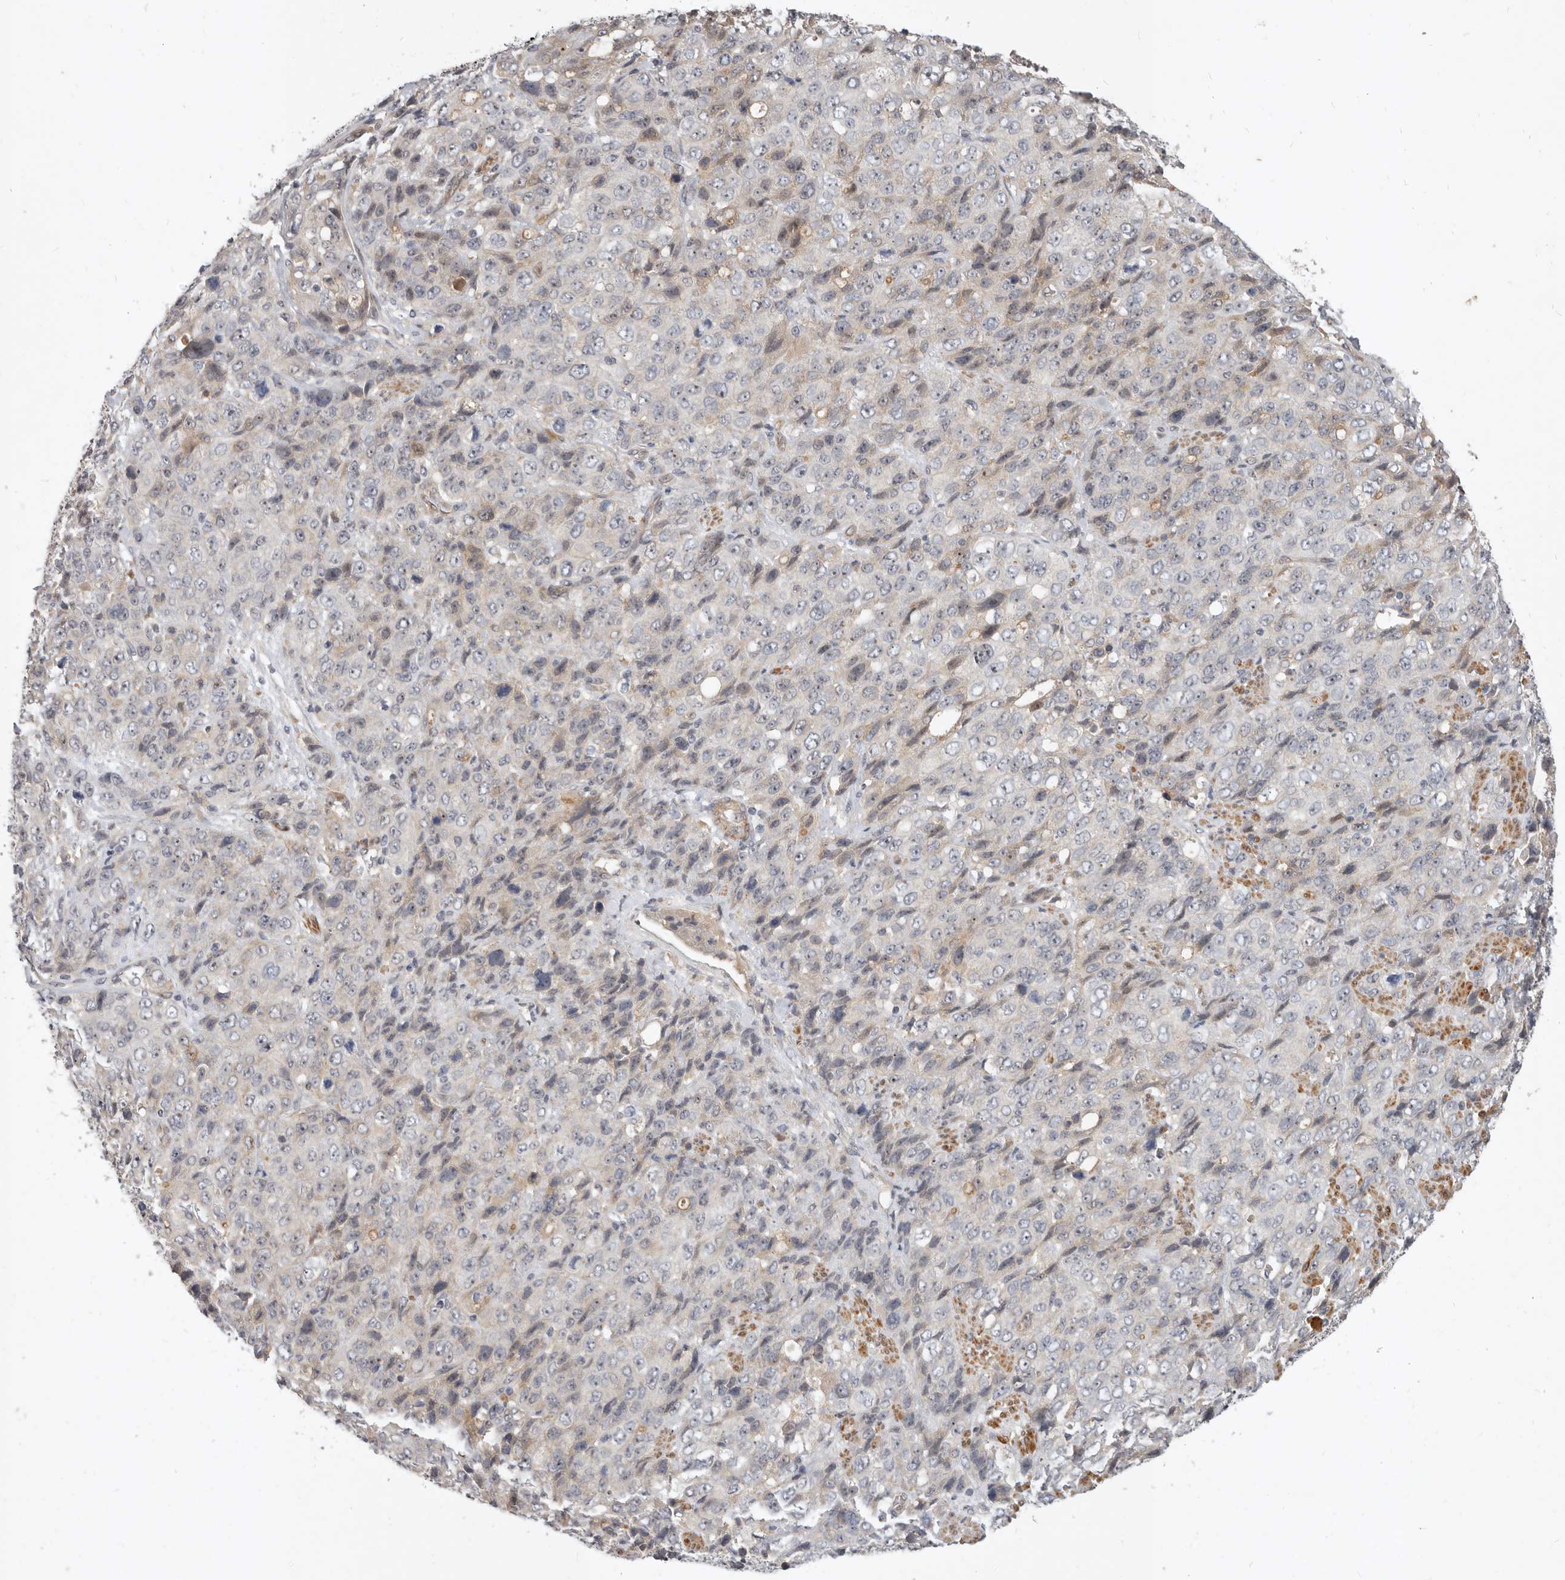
{"staining": {"intensity": "negative", "quantity": "none", "location": "none"}, "tissue": "stomach cancer", "cell_type": "Tumor cells", "image_type": "cancer", "snomed": [{"axis": "morphology", "description": "Adenocarcinoma, NOS"}, {"axis": "topography", "description": "Stomach"}], "caption": "Photomicrograph shows no protein expression in tumor cells of stomach adenocarcinoma tissue.", "gene": "MICALL2", "patient": {"sex": "male", "age": 48}}